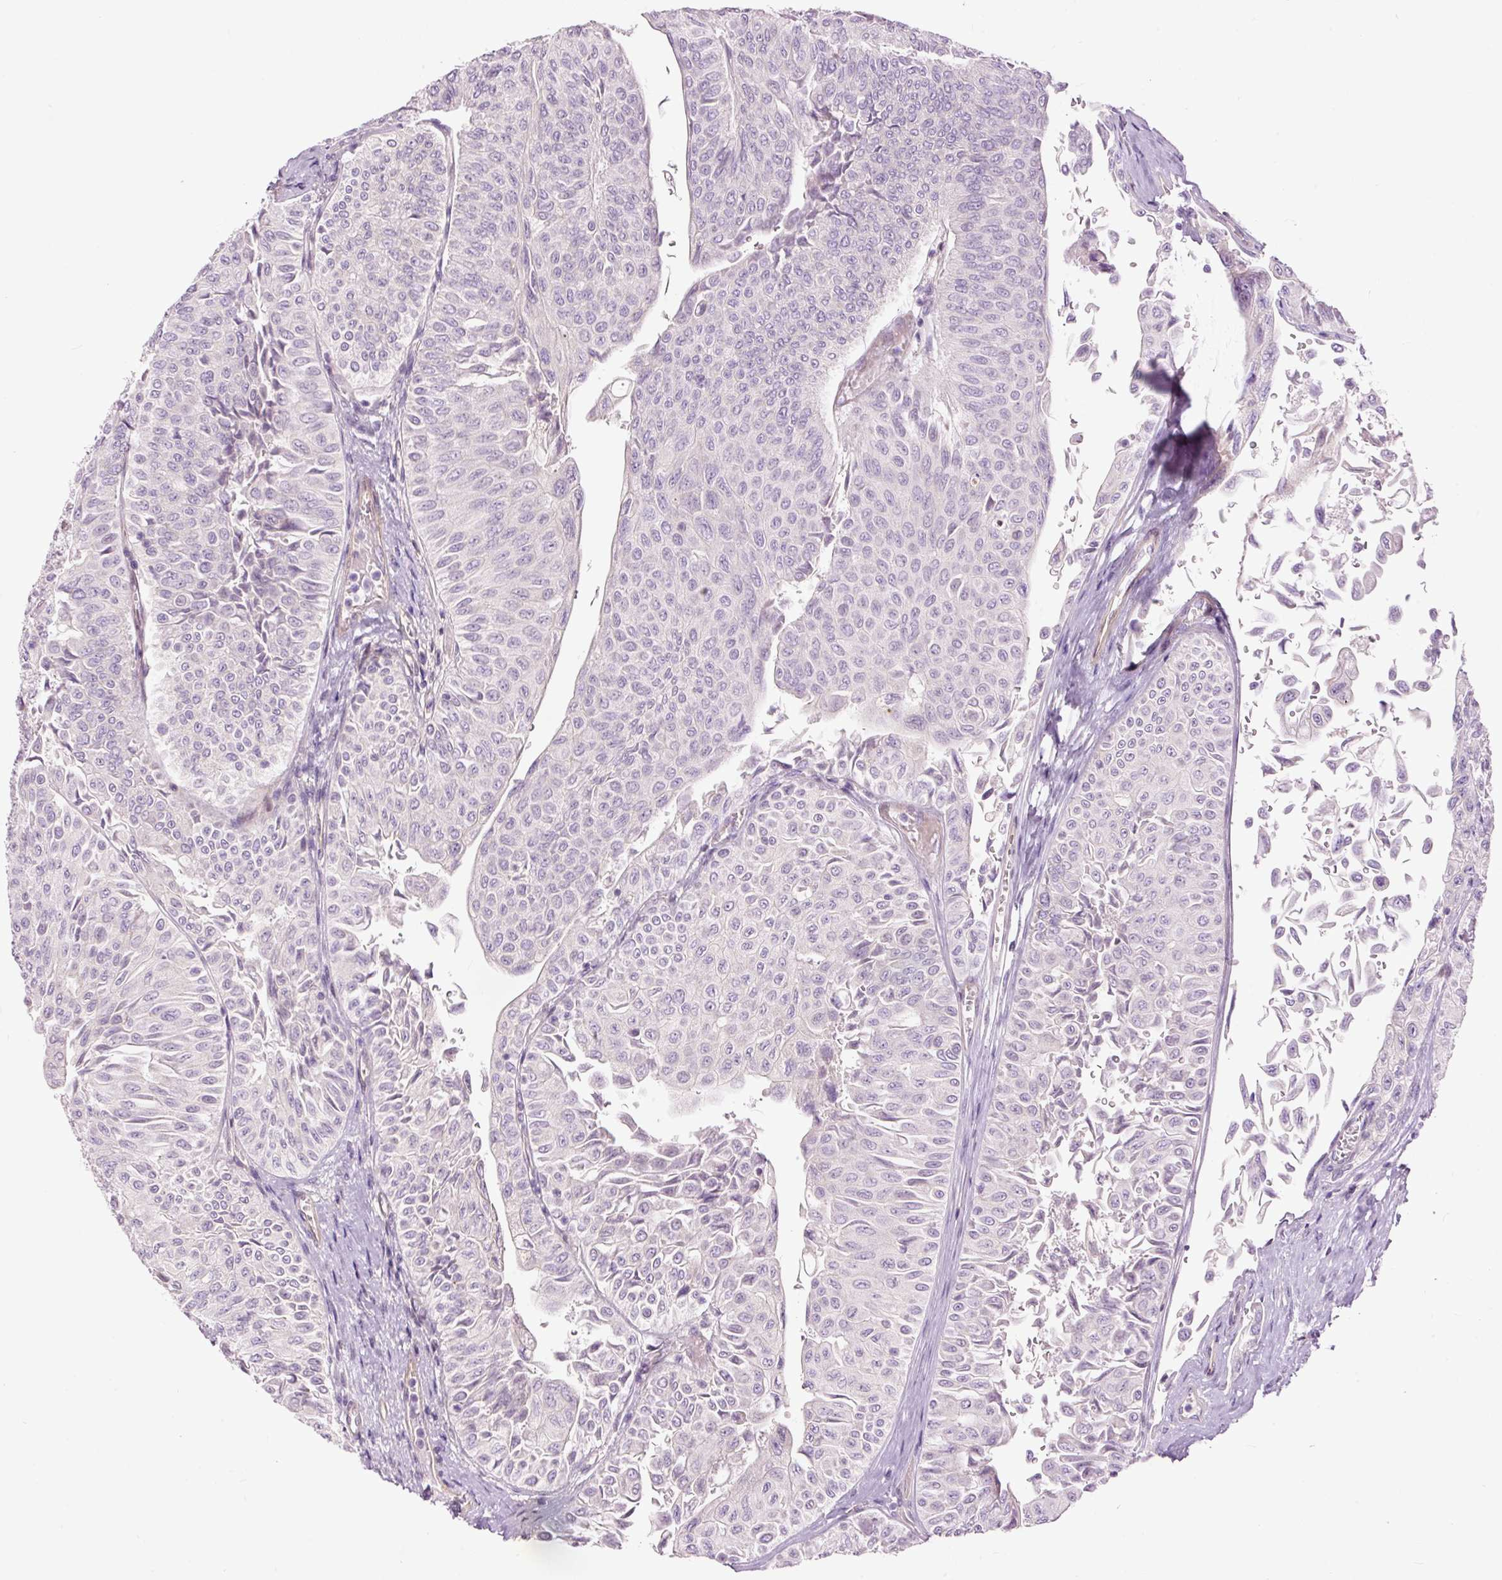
{"staining": {"intensity": "negative", "quantity": "none", "location": "none"}, "tissue": "urothelial cancer", "cell_type": "Tumor cells", "image_type": "cancer", "snomed": [{"axis": "morphology", "description": "Urothelial carcinoma, NOS"}, {"axis": "topography", "description": "Urinary bladder"}], "caption": "IHC histopathology image of neoplastic tissue: urothelial cancer stained with DAB shows no significant protein expression in tumor cells.", "gene": "FCRL4", "patient": {"sex": "male", "age": 59}}